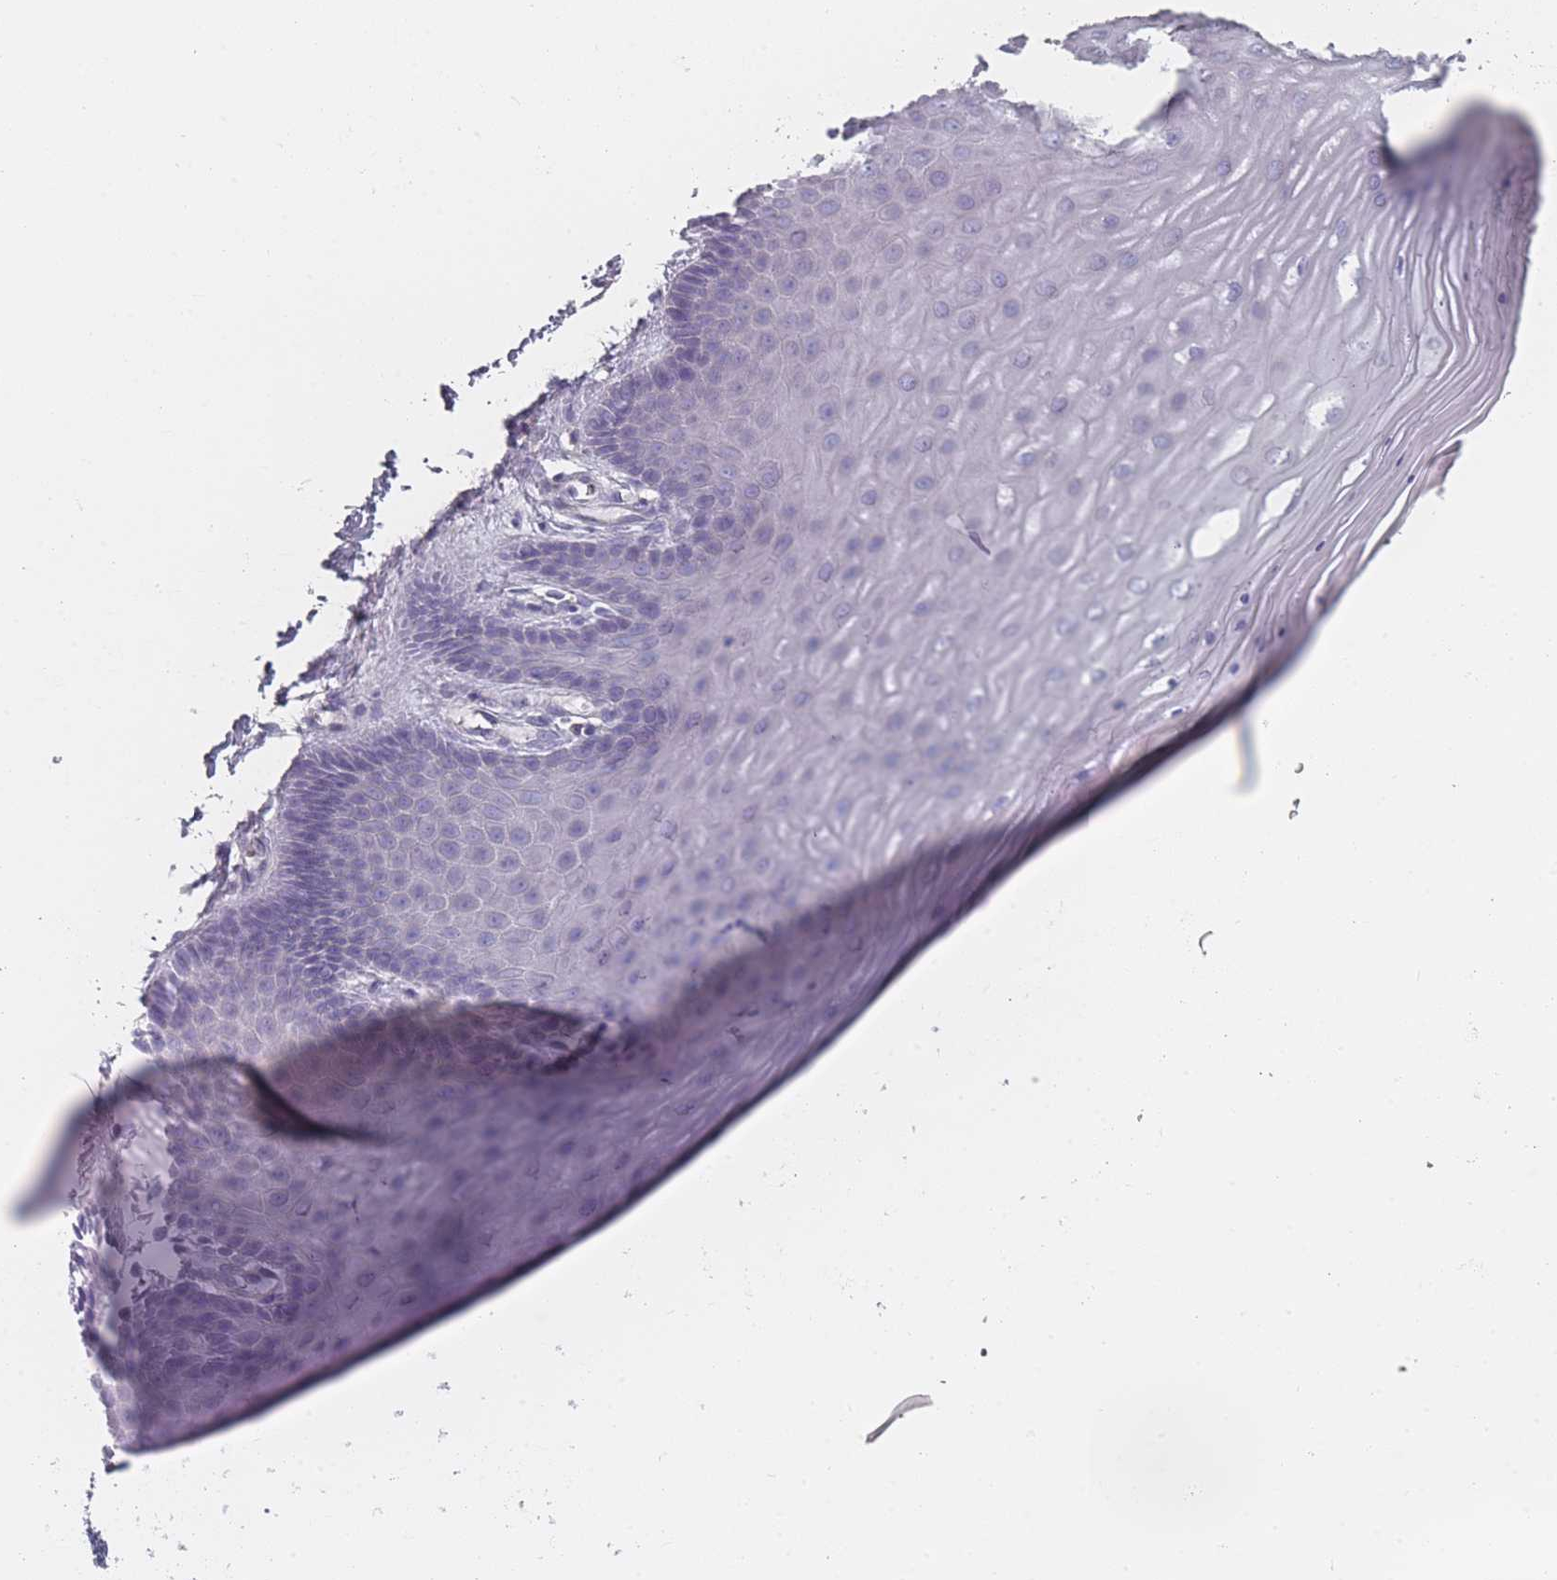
{"staining": {"intensity": "negative", "quantity": "none", "location": "none"}, "tissue": "cervix", "cell_type": "Glandular cells", "image_type": "normal", "snomed": [{"axis": "morphology", "description": "Normal tissue, NOS"}, {"axis": "topography", "description": "Cervix"}], "caption": "This is a micrograph of immunohistochemistry staining of unremarkable cervix, which shows no positivity in glandular cells.", "gene": "SLC35E4", "patient": {"sex": "female", "age": 55}}